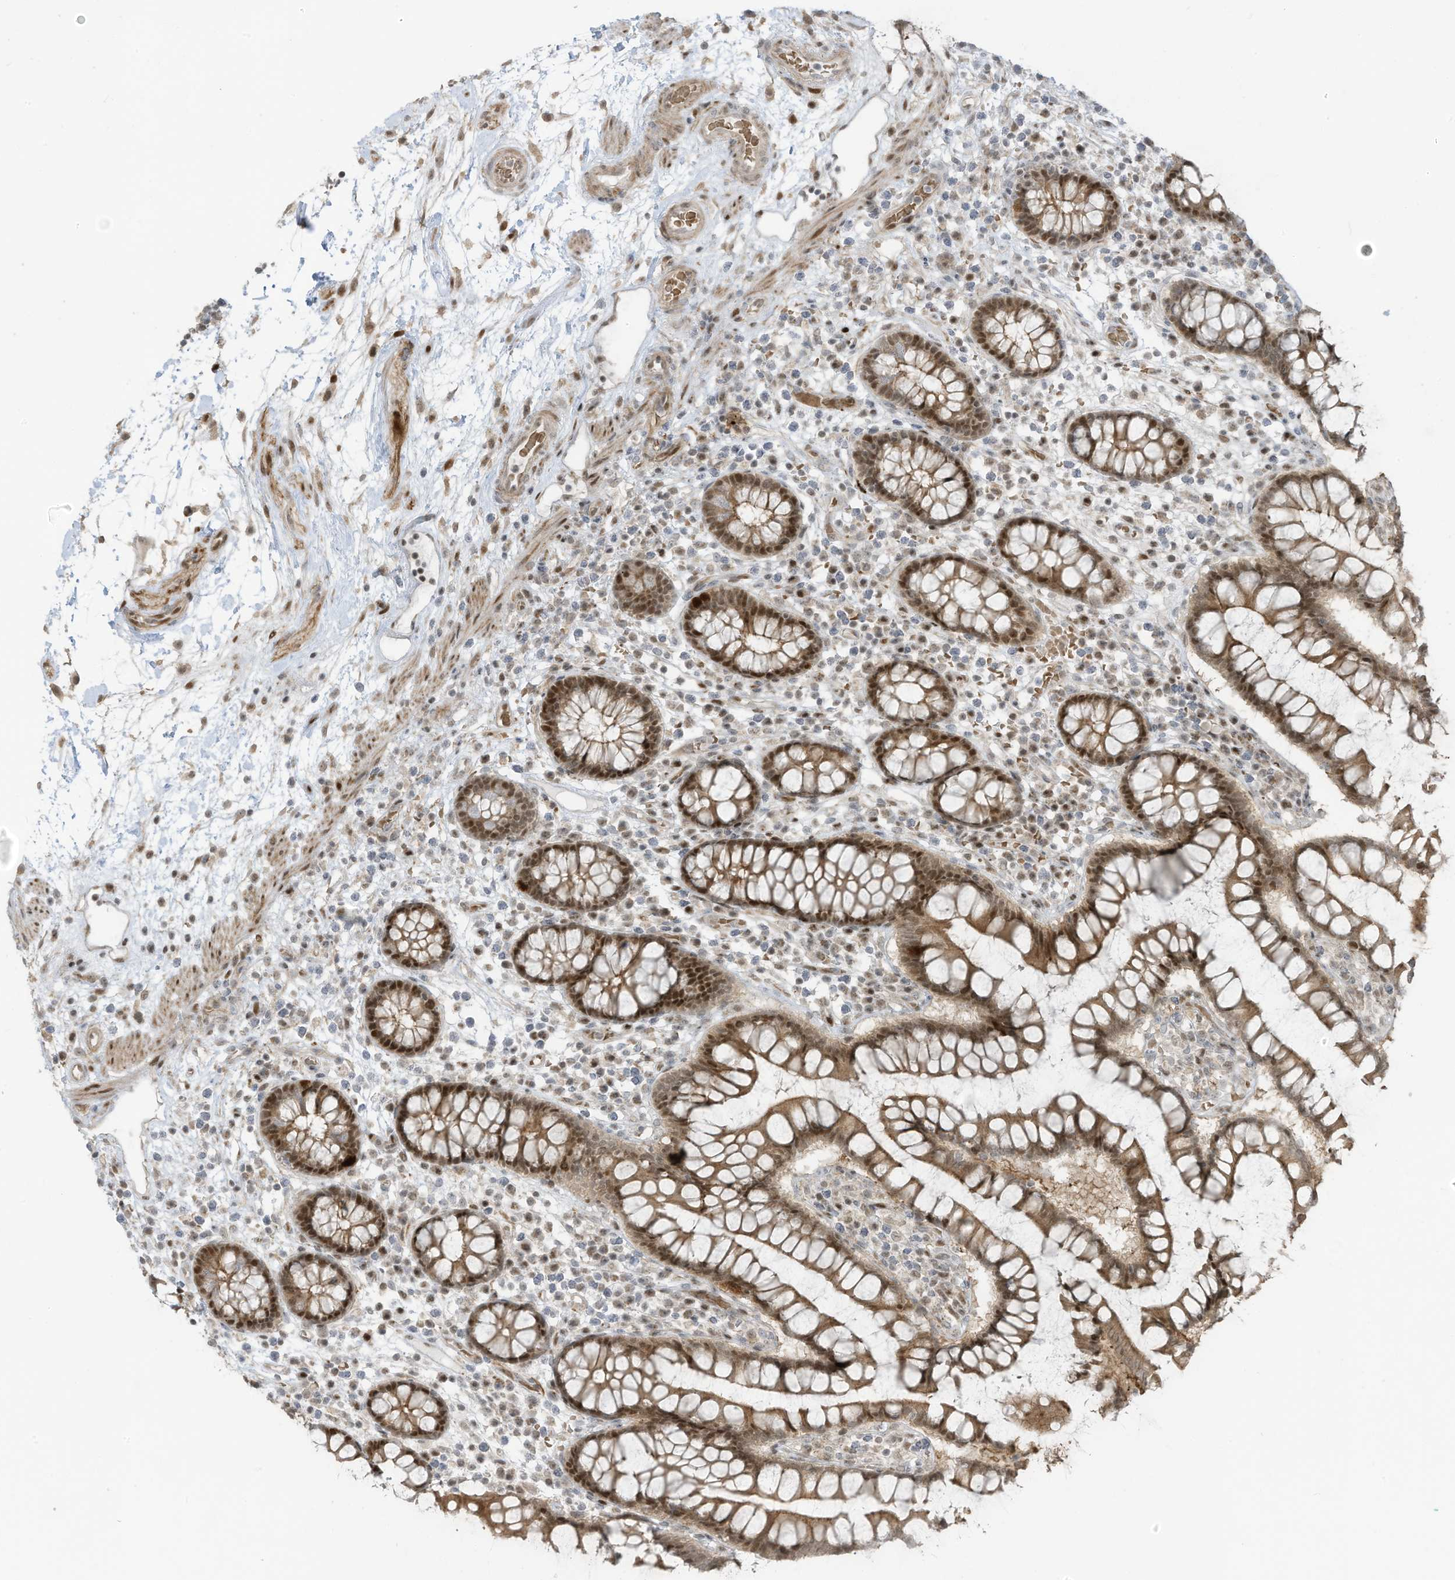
{"staining": {"intensity": "weak", "quantity": ">75%", "location": "nuclear"}, "tissue": "colon", "cell_type": "Endothelial cells", "image_type": "normal", "snomed": [{"axis": "morphology", "description": "Normal tissue, NOS"}, {"axis": "topography", "description": "Colon"}], "caption": "Endothelial cells reveal weak nuclear positivity in about >75% of cells in unremarkable colon.", "gene": "ZCWPW2", "patient": {"sex": "female", "age": 79}}